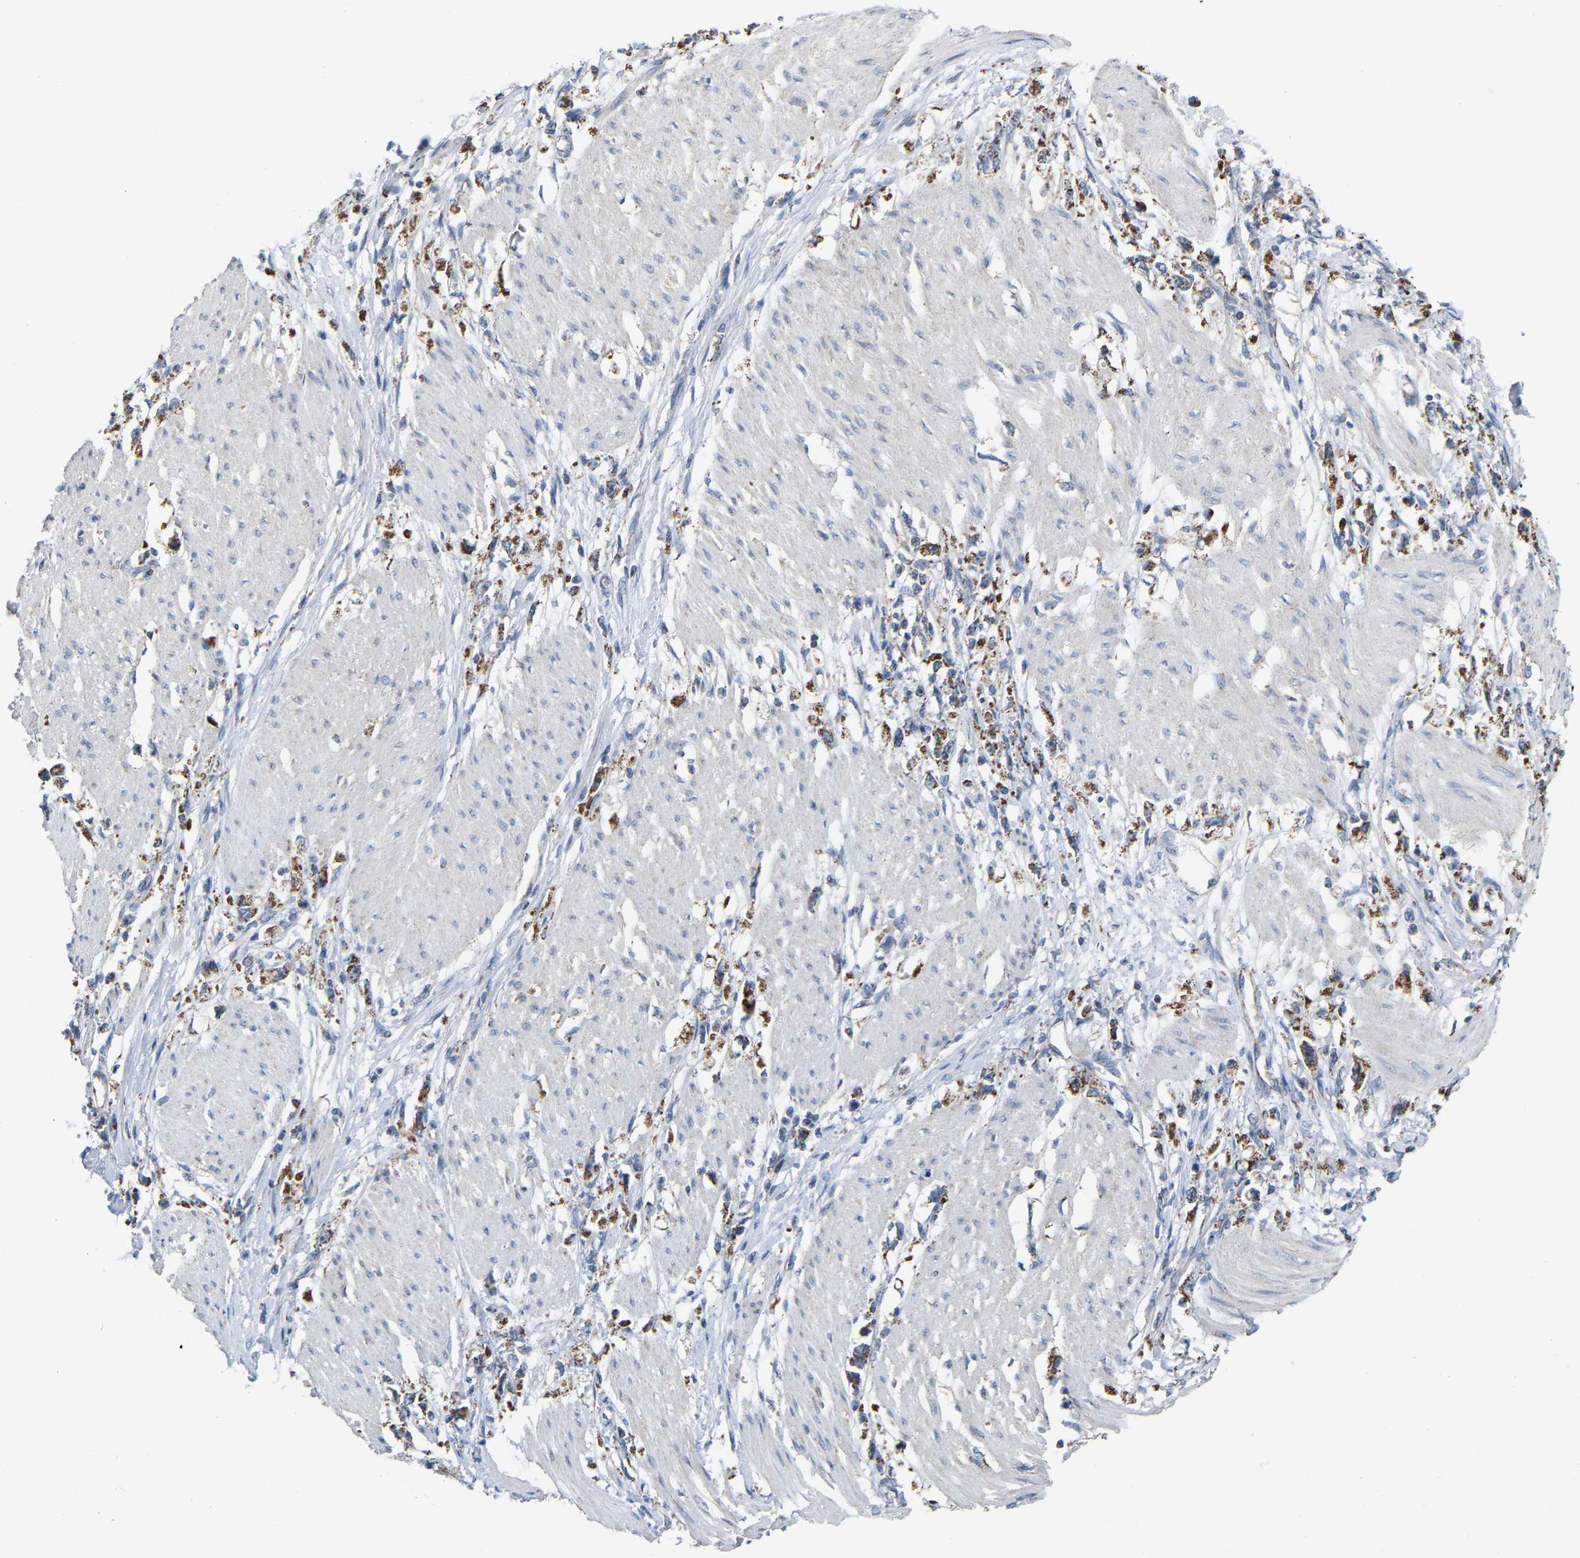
{"staining": {"intensity": "moderate", "quantity": ">75%", "location": "cytoplasmic/membranous"}, "tissue": "stomach cancer", "cell_type": "Tumor cells", "image_type": "cancer", "snomed": [{"axis": "morphology", "description": "Adenocarcinoma, NOS"}, {"axis": "topography", "description": "Stomach"}], "caption": "Immunohistochemistry (IHC) histopathology image of human stomach cancer stained for a protein (brown), which exhibits medium levels of moderate cytoplasmic/membranous expression in approximately >75% of tumor cells.", "gene": "BCL10", "patient": {"sex": "female", "age": 59}}